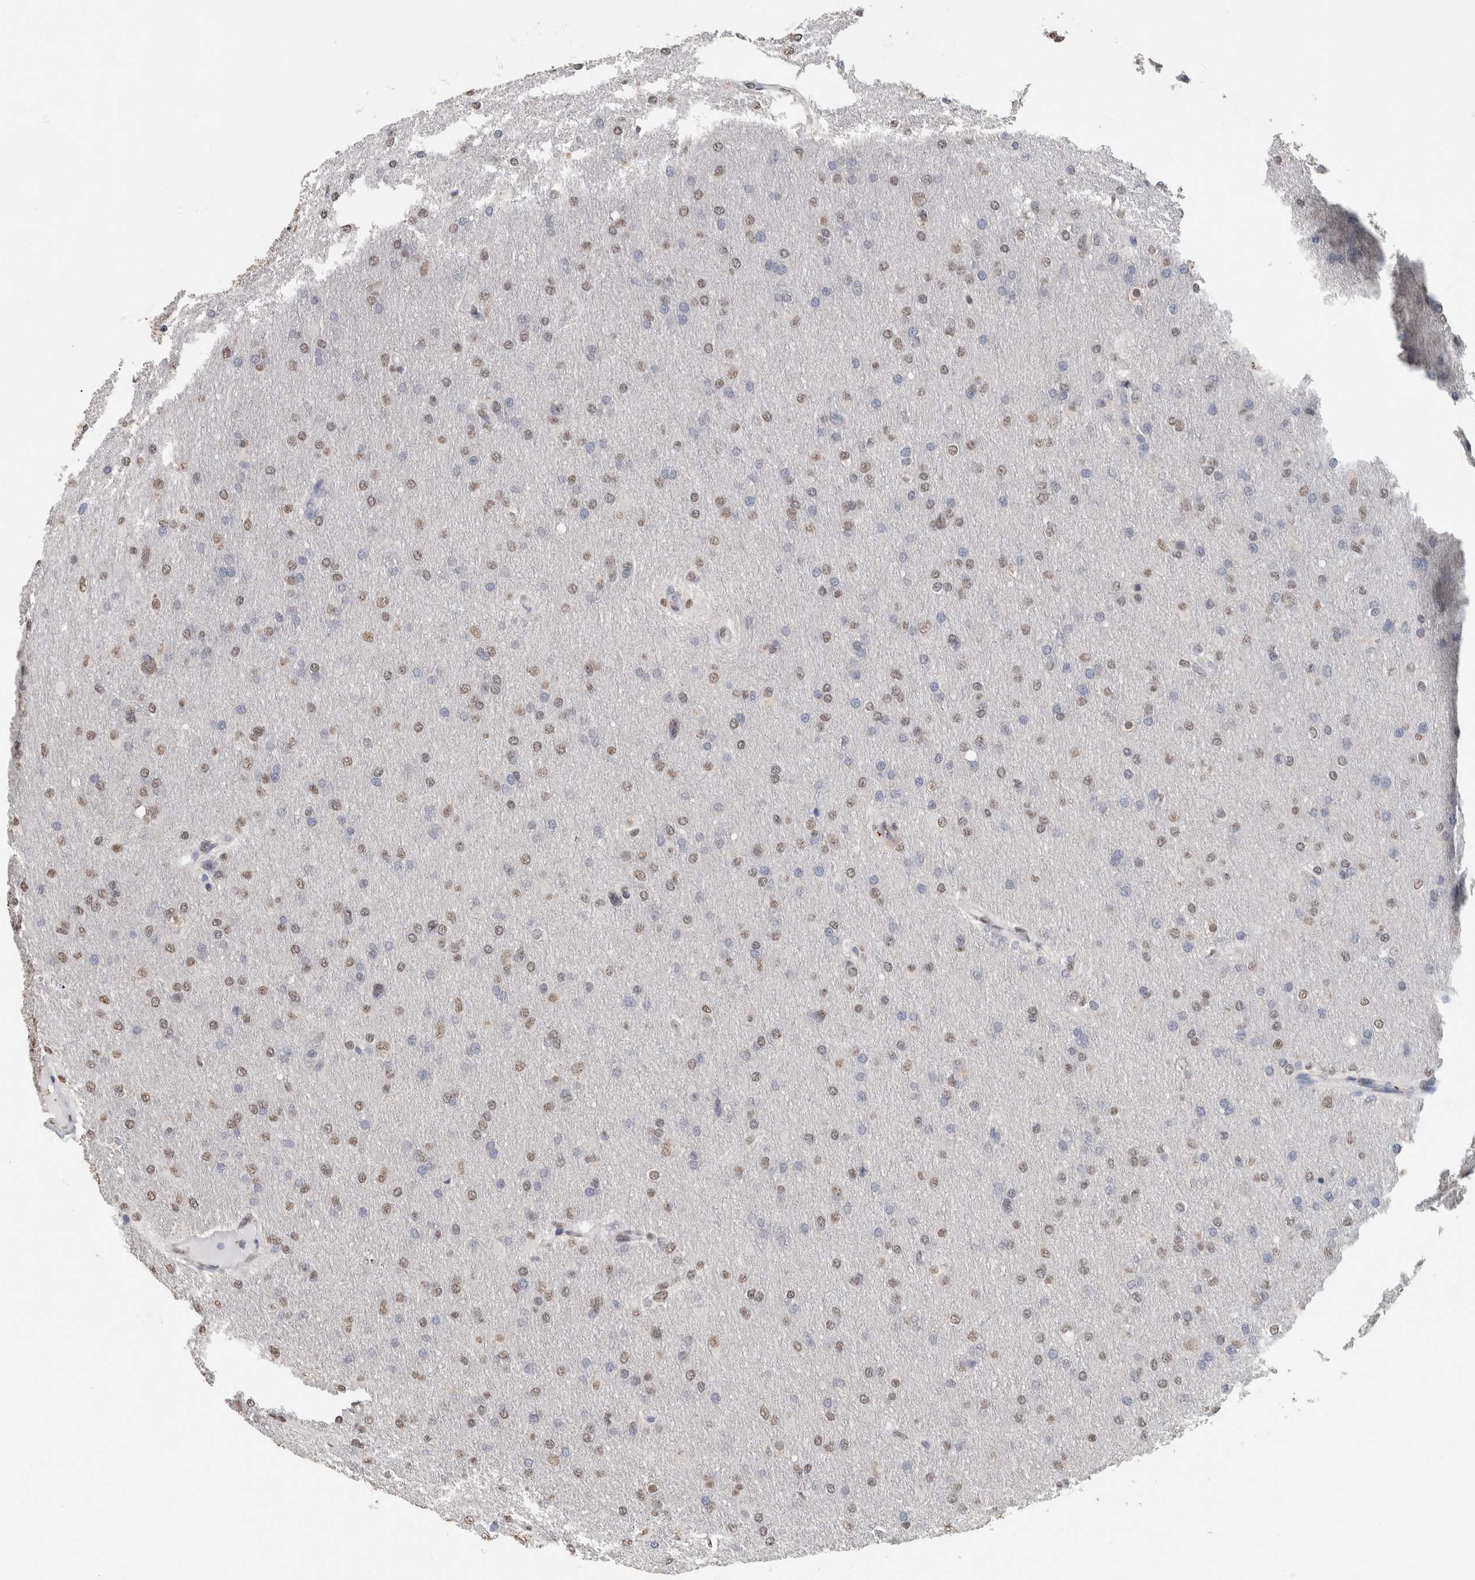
{"staining": {"intensity": "weak", "quantity": "25%-75%", "location": "nuclear"}, "tissue": "glioma", "cell_type": "Tumor cells", "image_type": "cancer", "snomed": [{"axis": "morphology", "description": "Glioma, malignant, High grade"}, {"axis": "topography", "description": "Cerebral cortex"}], "caption": "Weak nuclear protein positivity is appreciated in about 25%-75% of tumor cells in glioma.", "gene": "LTBP1", "patient": {"sex": "female", "age": 36}}